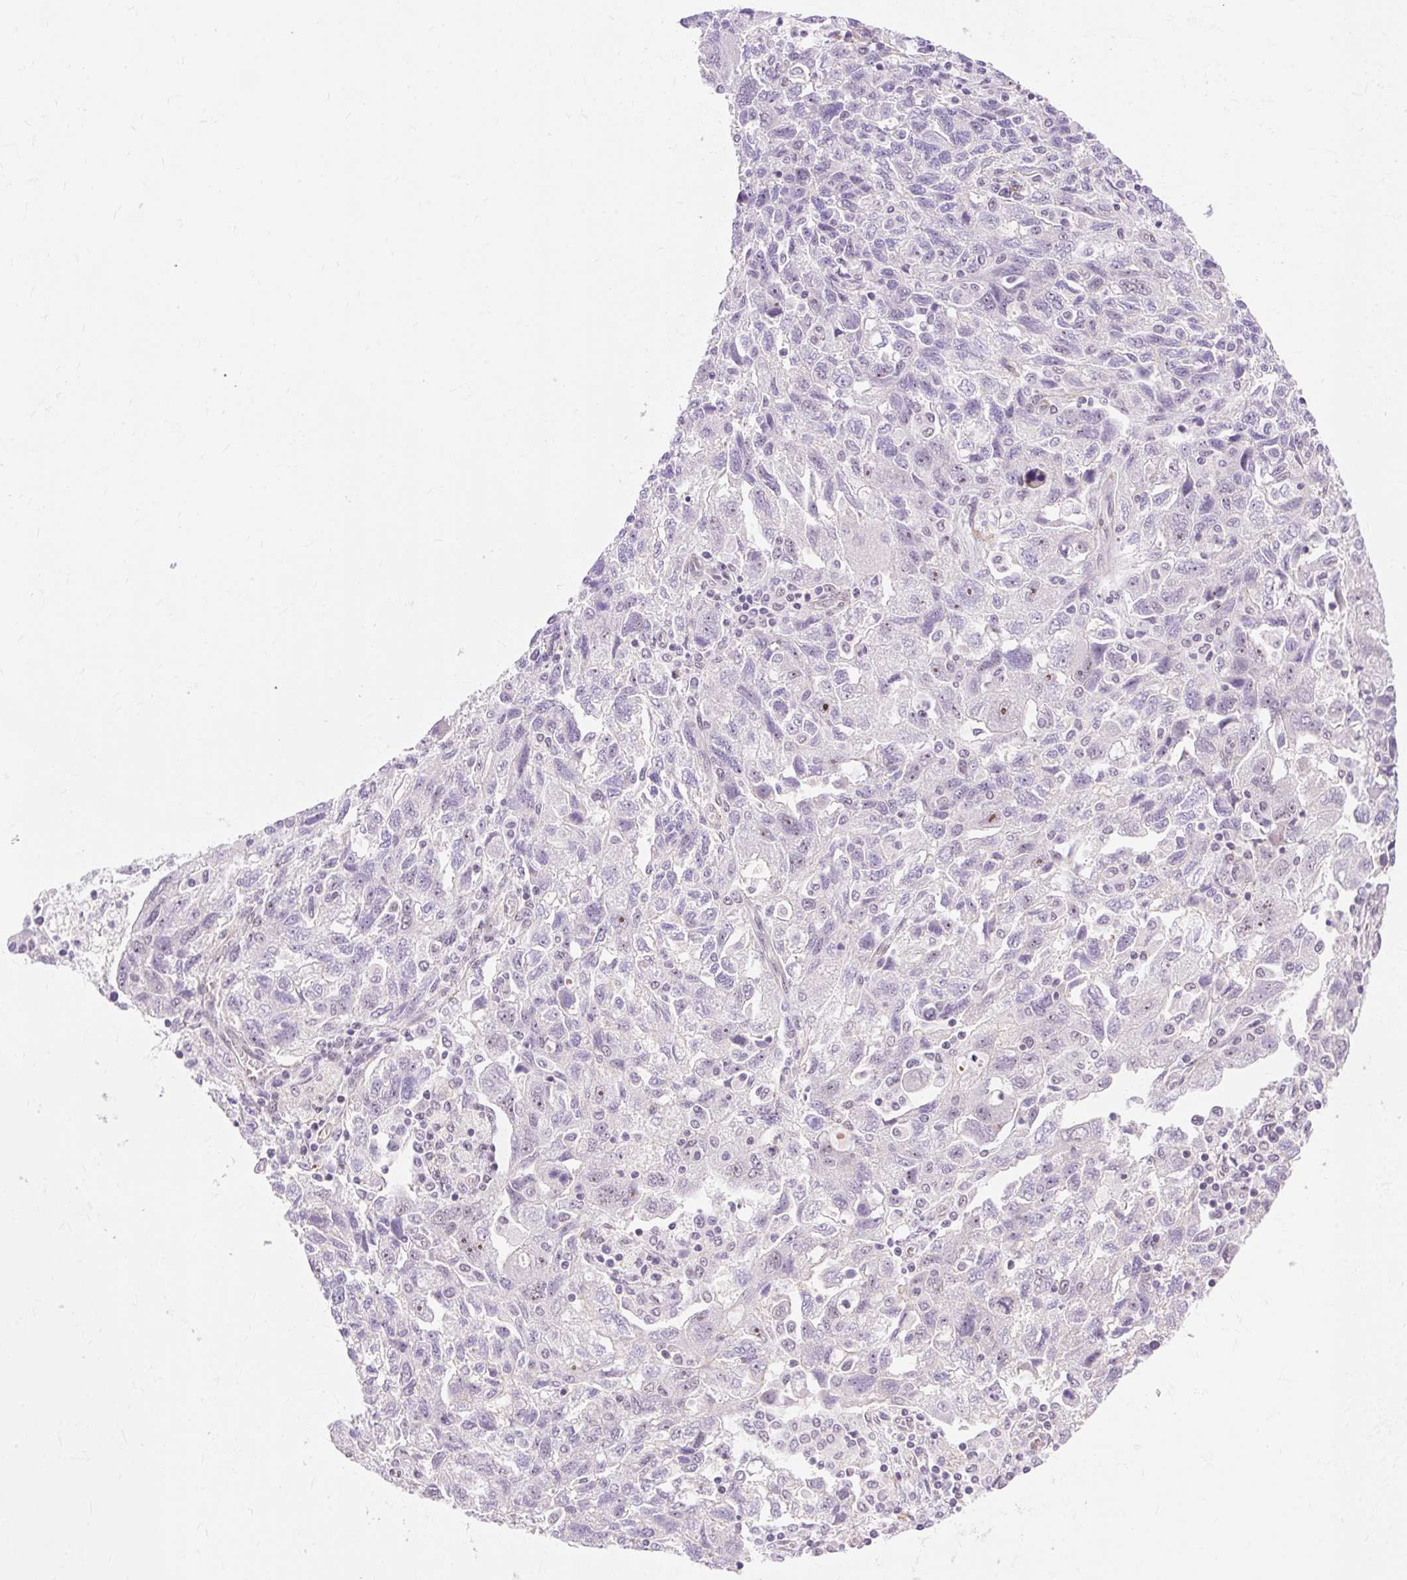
{"staining": {"intensity": "moderate", "quantity": "<25%", "location": "nuclear"}, "tissue": "ovarian cancer", "cell_type": "Tumor cells", "image_type": "cancer", "snomed": [{"axis": "morphology", "description": "Carcinoma, NOS"}, {"axis": "morphology", "description": "Cystadenocarcinoma, serous, NOS"}, {"axis": "topography", "description": "Ovary"}], "caption": "Approximately <25% of tumor cells in human carcinoma (ovarian) display moderate nuclear protein expression as visualized by brown immunohistochemical staining.", "gene": "OBP2A", "patient": {"sex": "female", "age": 69}}